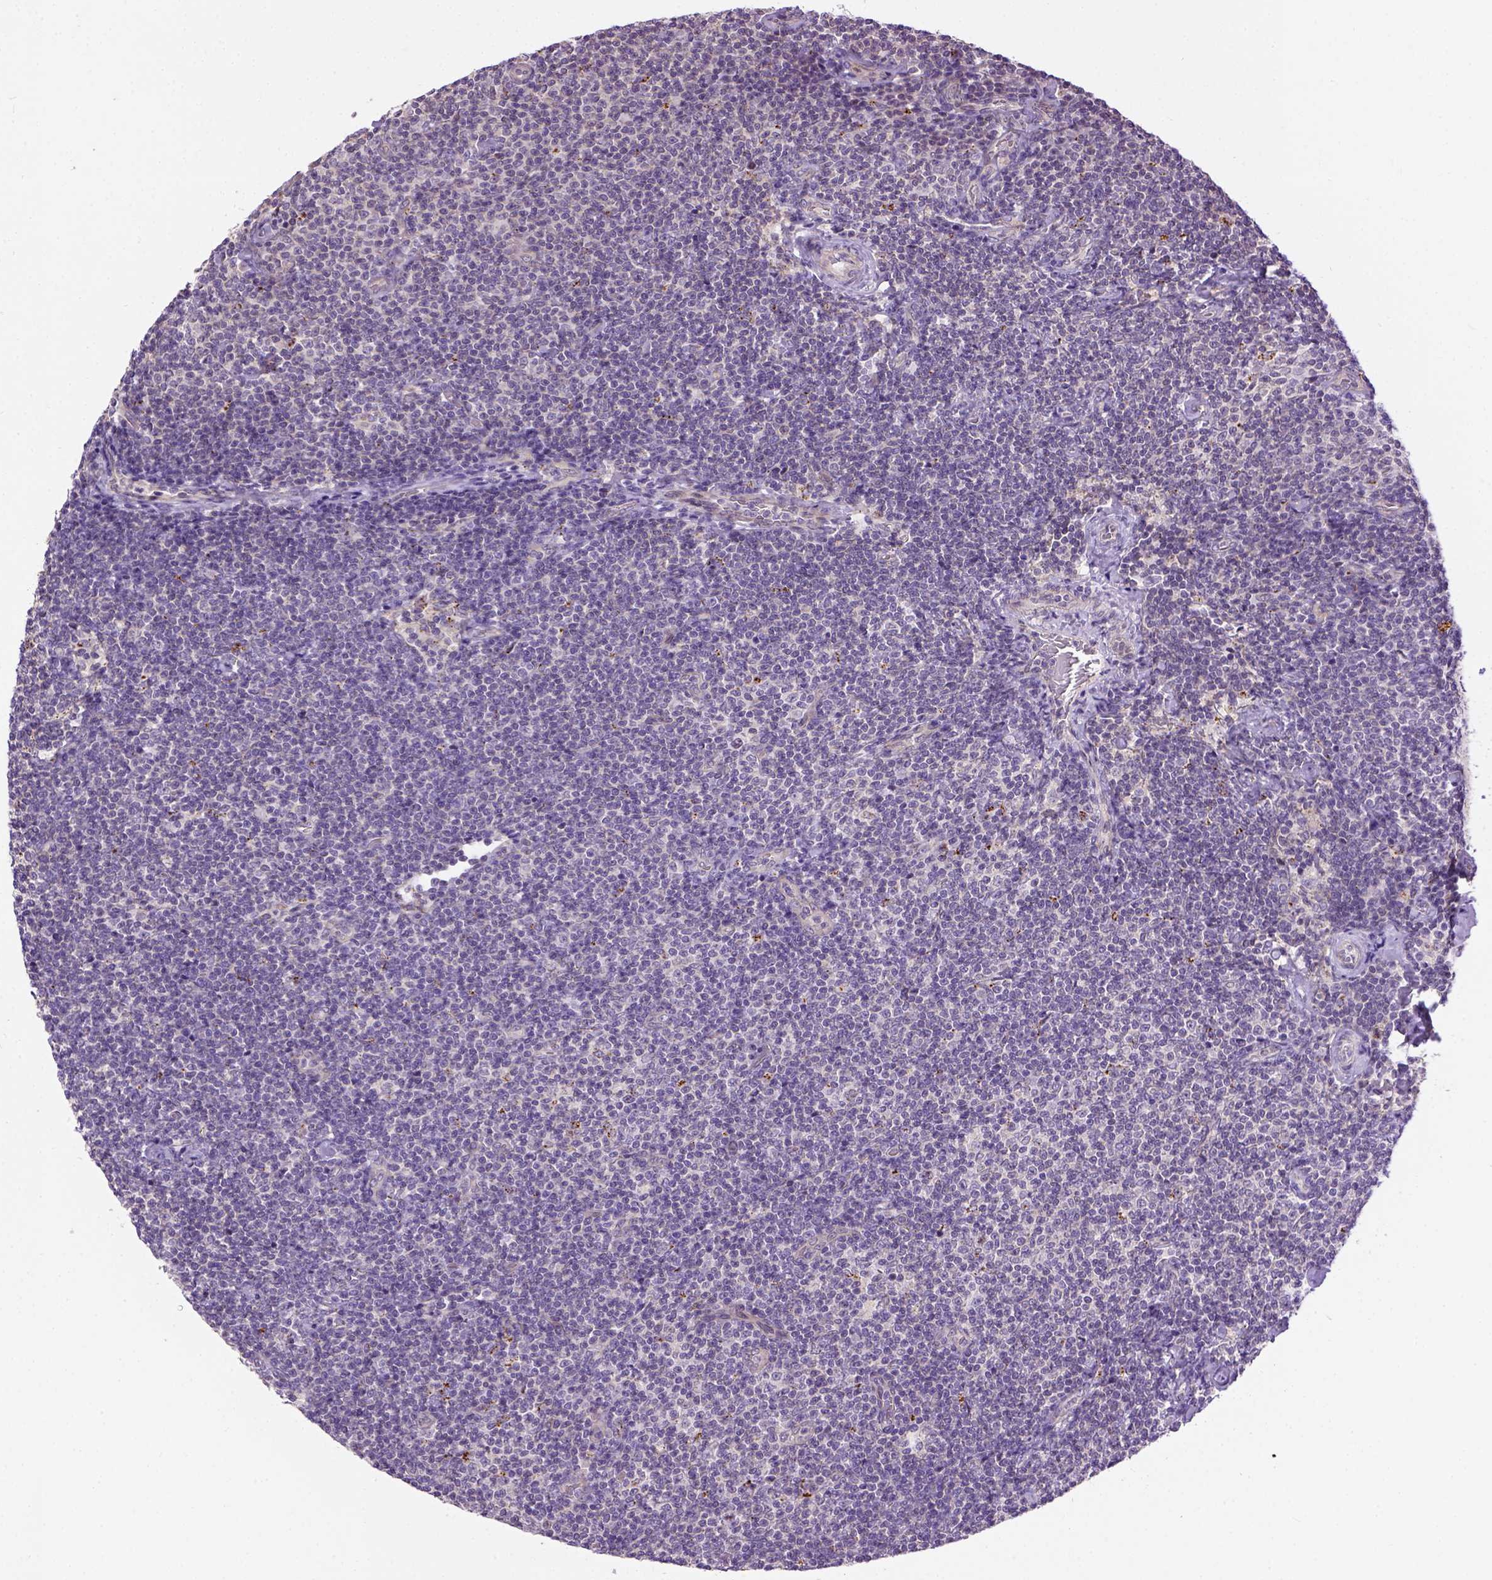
{"staining": {"intensity": "negative", "quantity": "none", "location": "none"}, "tissue": "lymphoma", "cell_type": "Tumor cells", "image_type": "cancer", "snomed": [{"axis": "morphology", "description": "Malignant lymphoma, non-Hodgkin's type, Low grade"}, {"axis": "topography", "description": "Lymph node"}], "caption": "This is an immunohistochemistry histopathology image of human lymphoma. There is no staining in tumor cells.", "gene": "KAZN", "patient": {"sex": "male", "age": 81}}